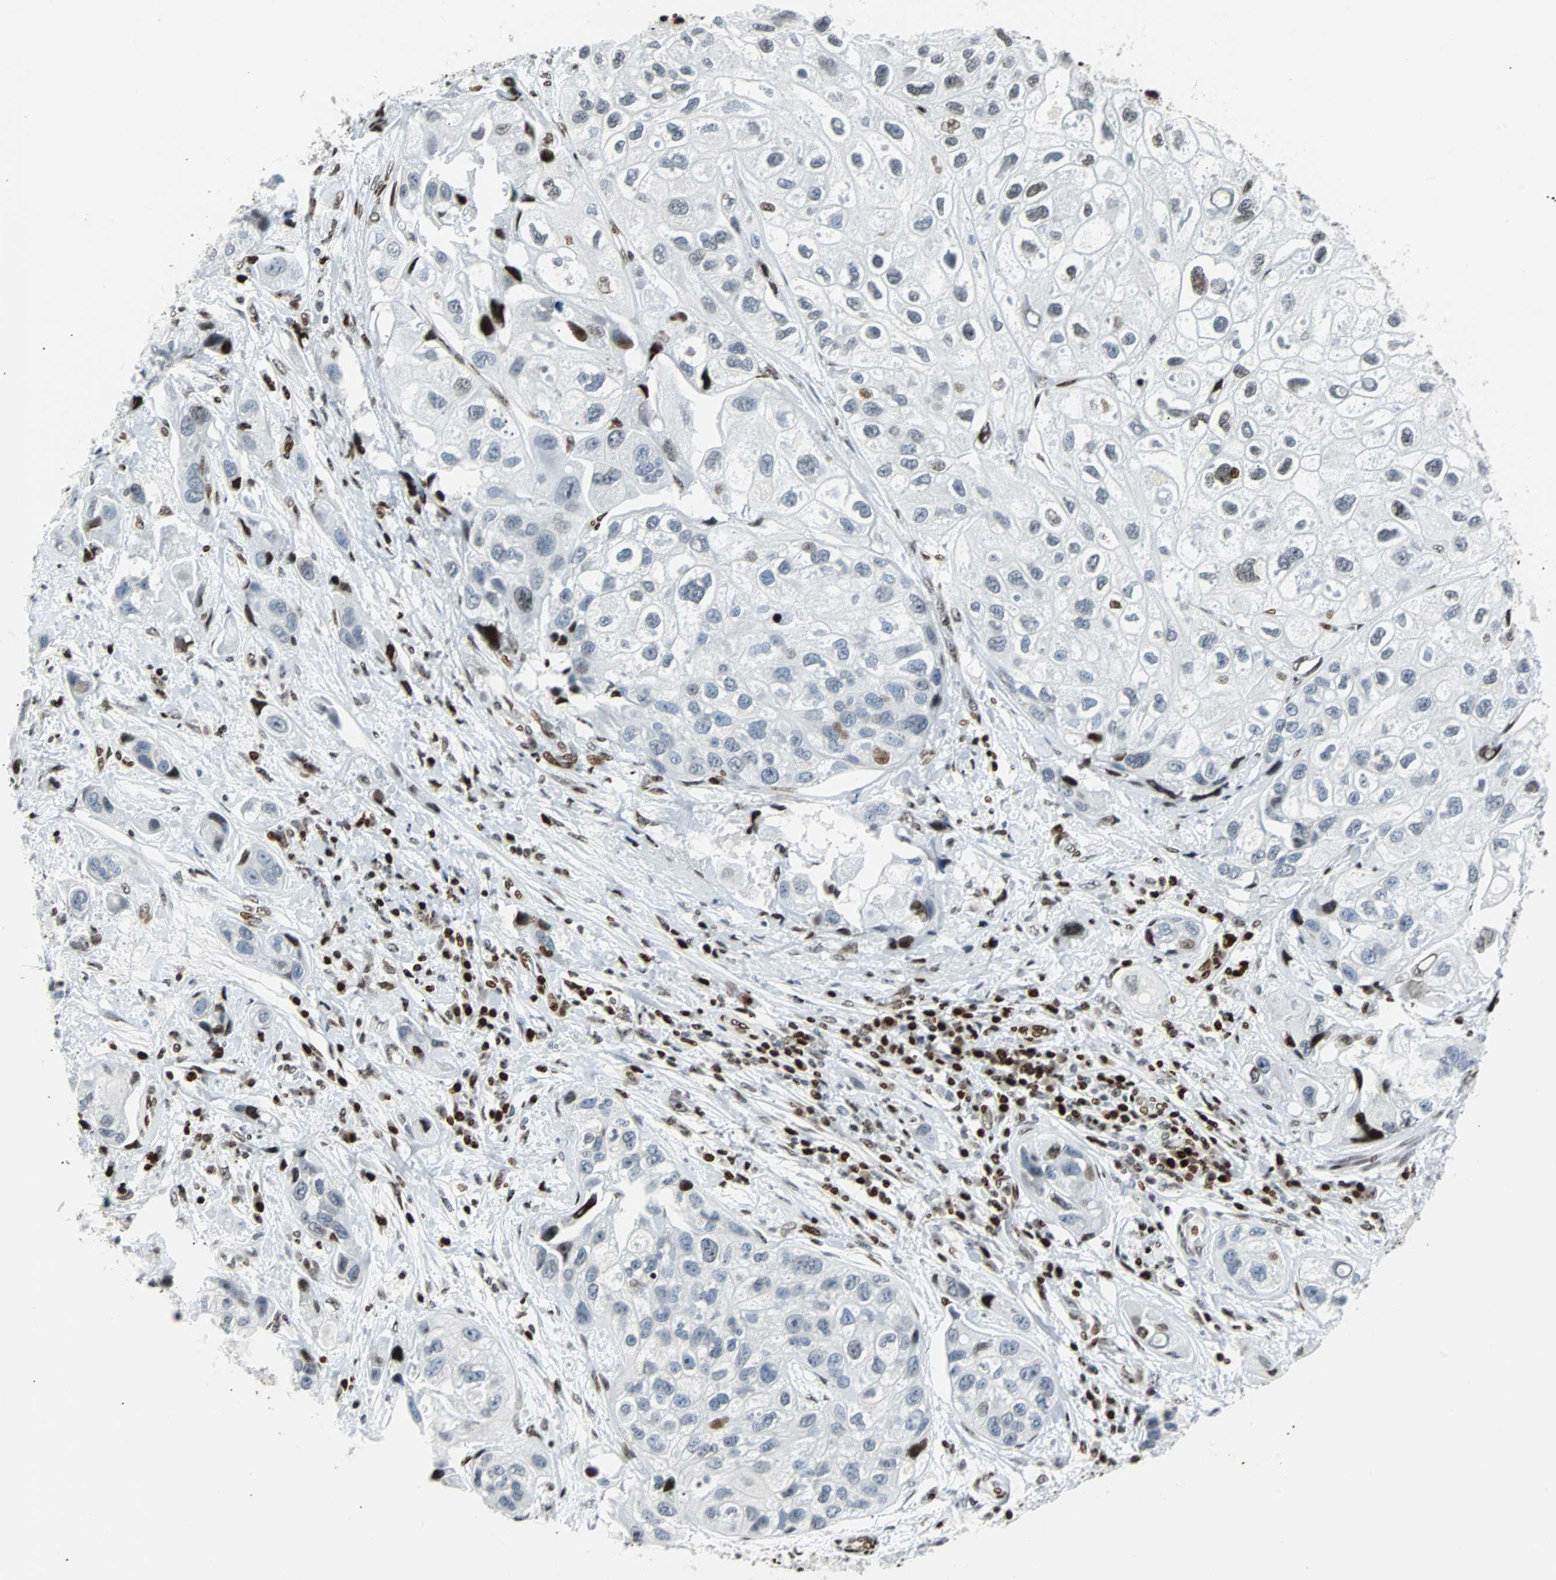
{"staining": {"intensity": "strong", "quantity": "<25%", "location": "nuclear"}, "tissue": "urothelial cancer", "cell_type": "Tumor cells", "image_type": "cancer", "snomed": [{"axis": "morphology", "description": "Urothelial carcinoma, High grade"}, {"axis": "topography", "description": "Urinary bladder"}], "caption": "Approximately <25% of tumor cells in human urothelial carcinoma (high-grade) display strong nuclear protein expression as visualized by brown immunohistochemical staining.", "gene": "ZNF131", "patient": {"sex": "female", "age": 64}}